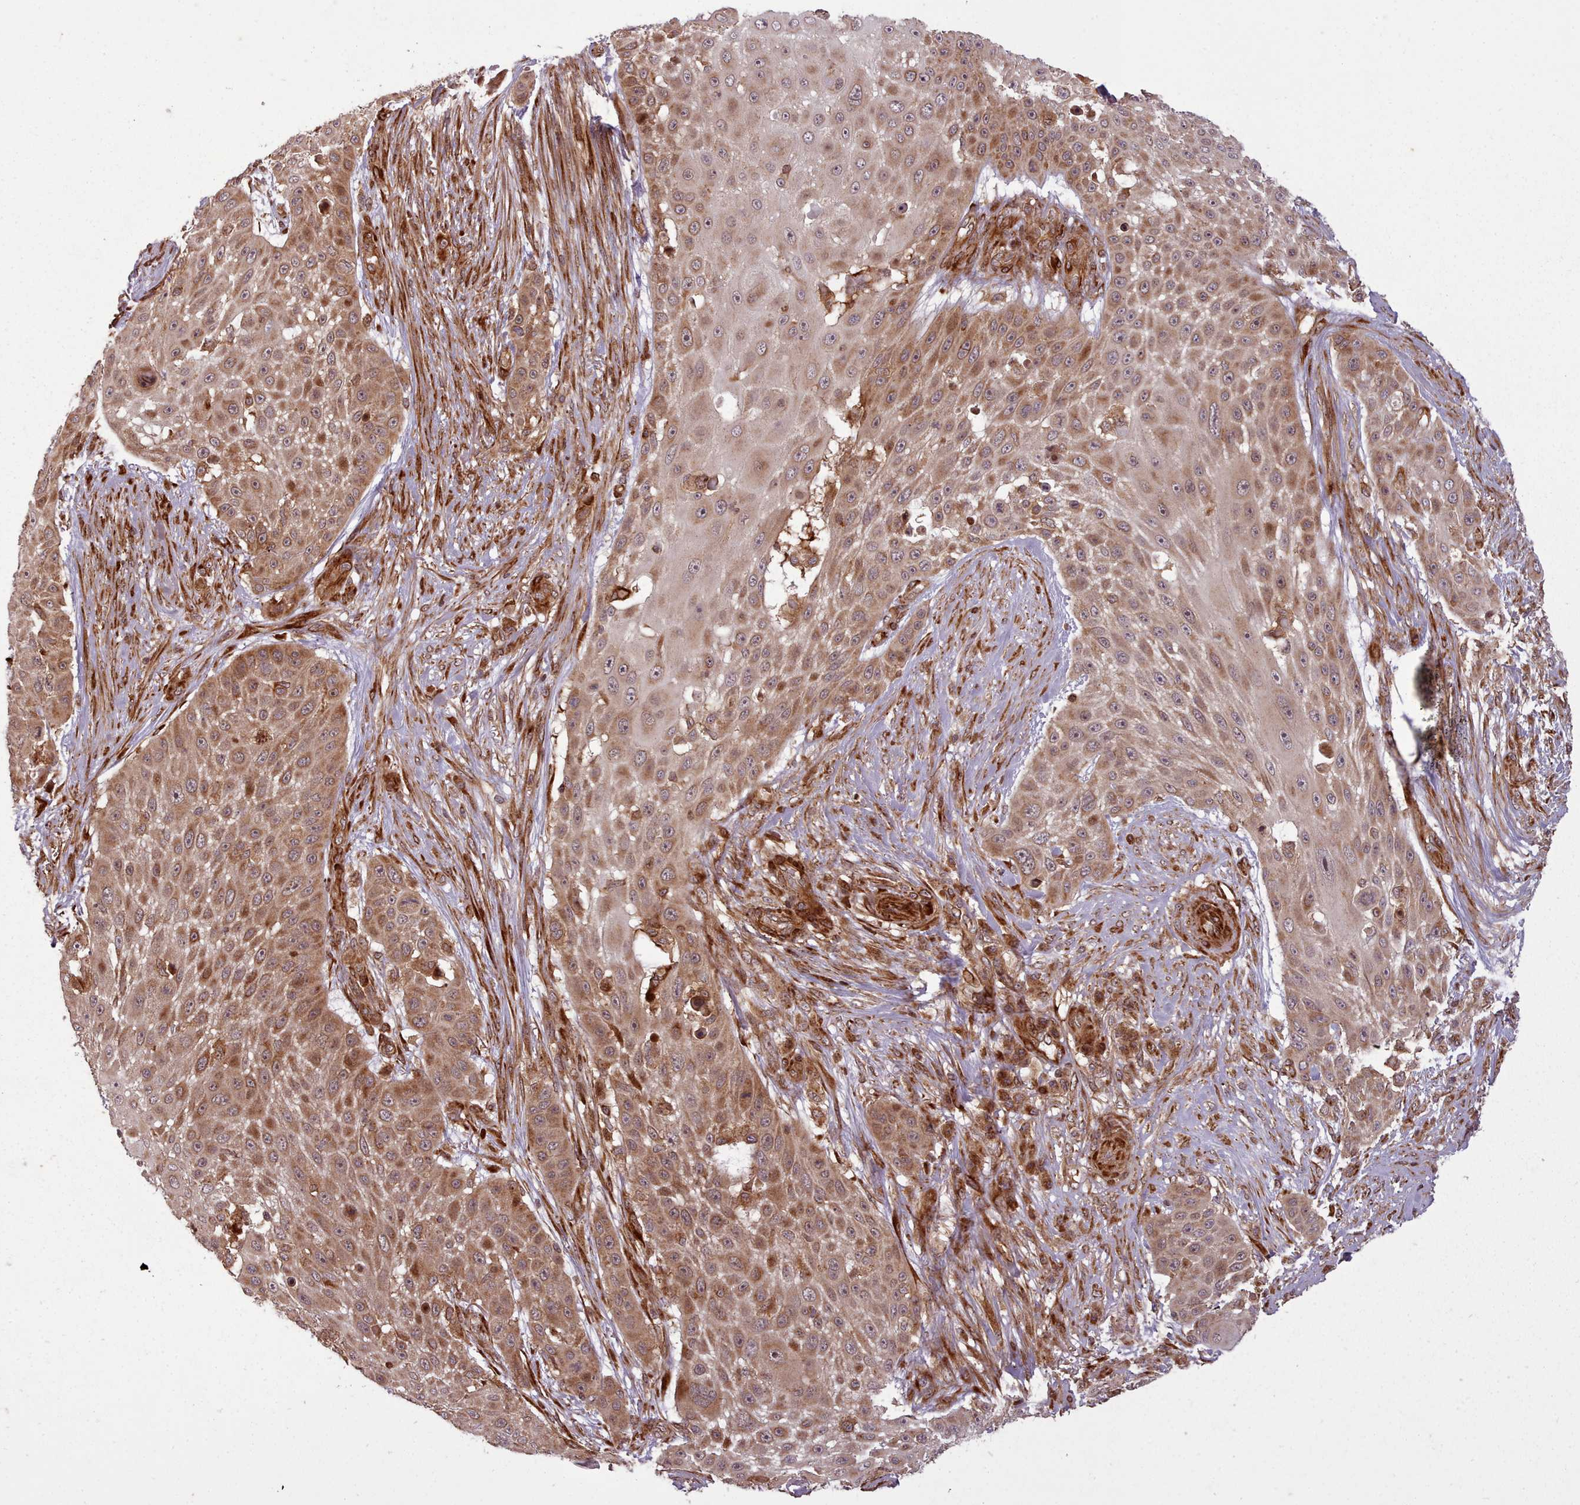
{"staining": {"intensity": "moderate", "quantity": ">75%", "location": "cytoplasmic/membranous"}, "tissue": "skin cancer", "cell_type": "Tumor cells", "image_type": "cancer", "snomed": [{"axis": "morphology", "description": "Squamous cell carcinoma, NOS"}, {"axis": "topography", "description": "Skin"}], "caption": "Protein staining of skin cancer (squamous cell carcinoma) tissue exhibits moderate cytoplasmic/membranous staining in about >75% of tumor cells.", "gene": "NLRP7", "patient": {"sex": "female", "age": 86}}